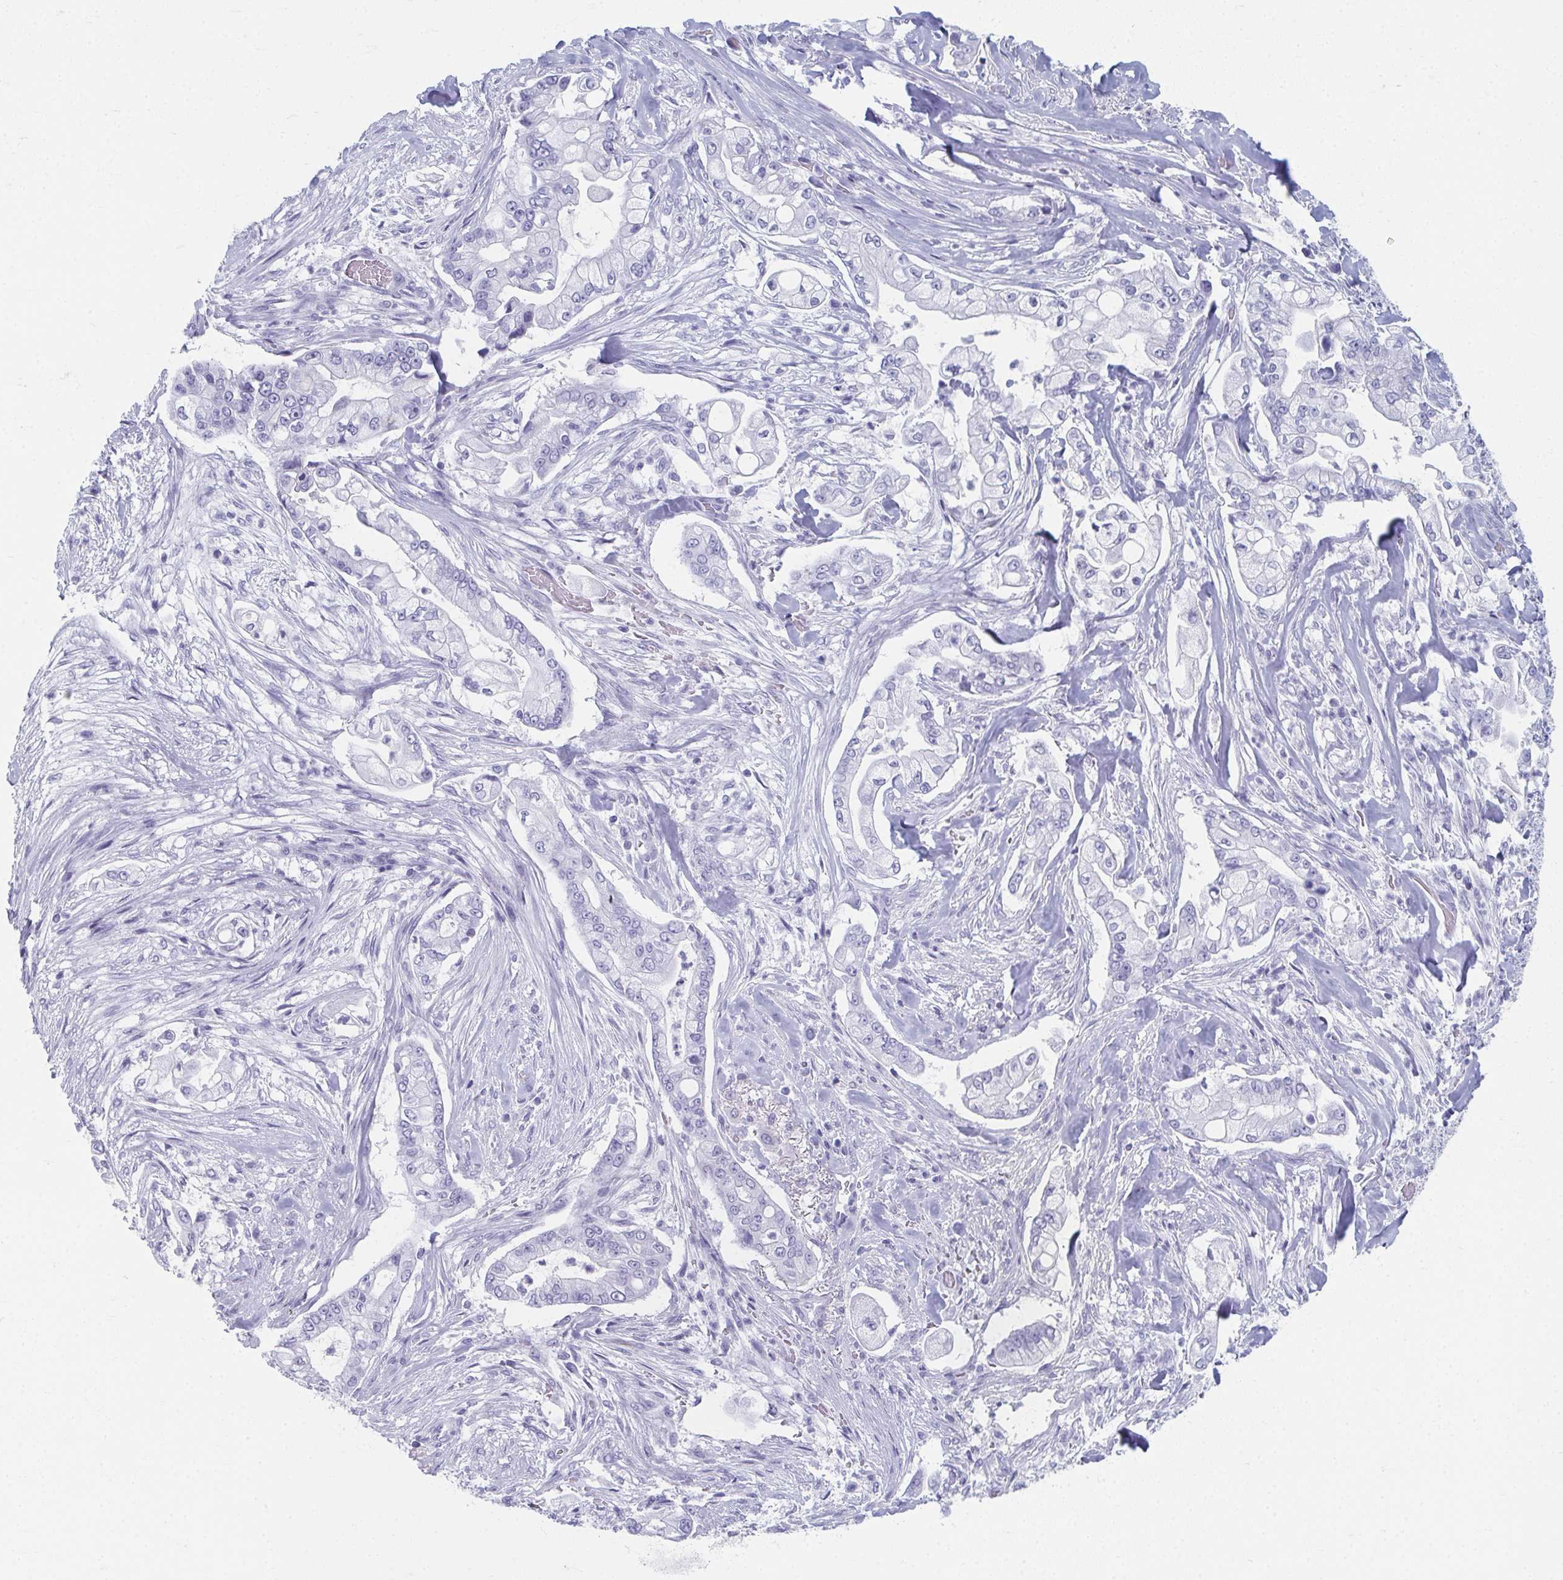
{"staining": {"intensity": "negative", "quantity": "none", "location": "none"}, "tissue": "pancreatic cancer", "cell_type": "Tumor cells", "image_type": "cancer", "snomed": [{"axis": "morphology", "description": "Adenocarcinoma, NOS"}, {"axis": "topography", "description": "Pancreas"}], "caption": "The IHC image has no significant staining in tumor cells of pancreatic cancer tissue.", "gene": "GHRL", "patient": {"sex": "female", "age": 69}}